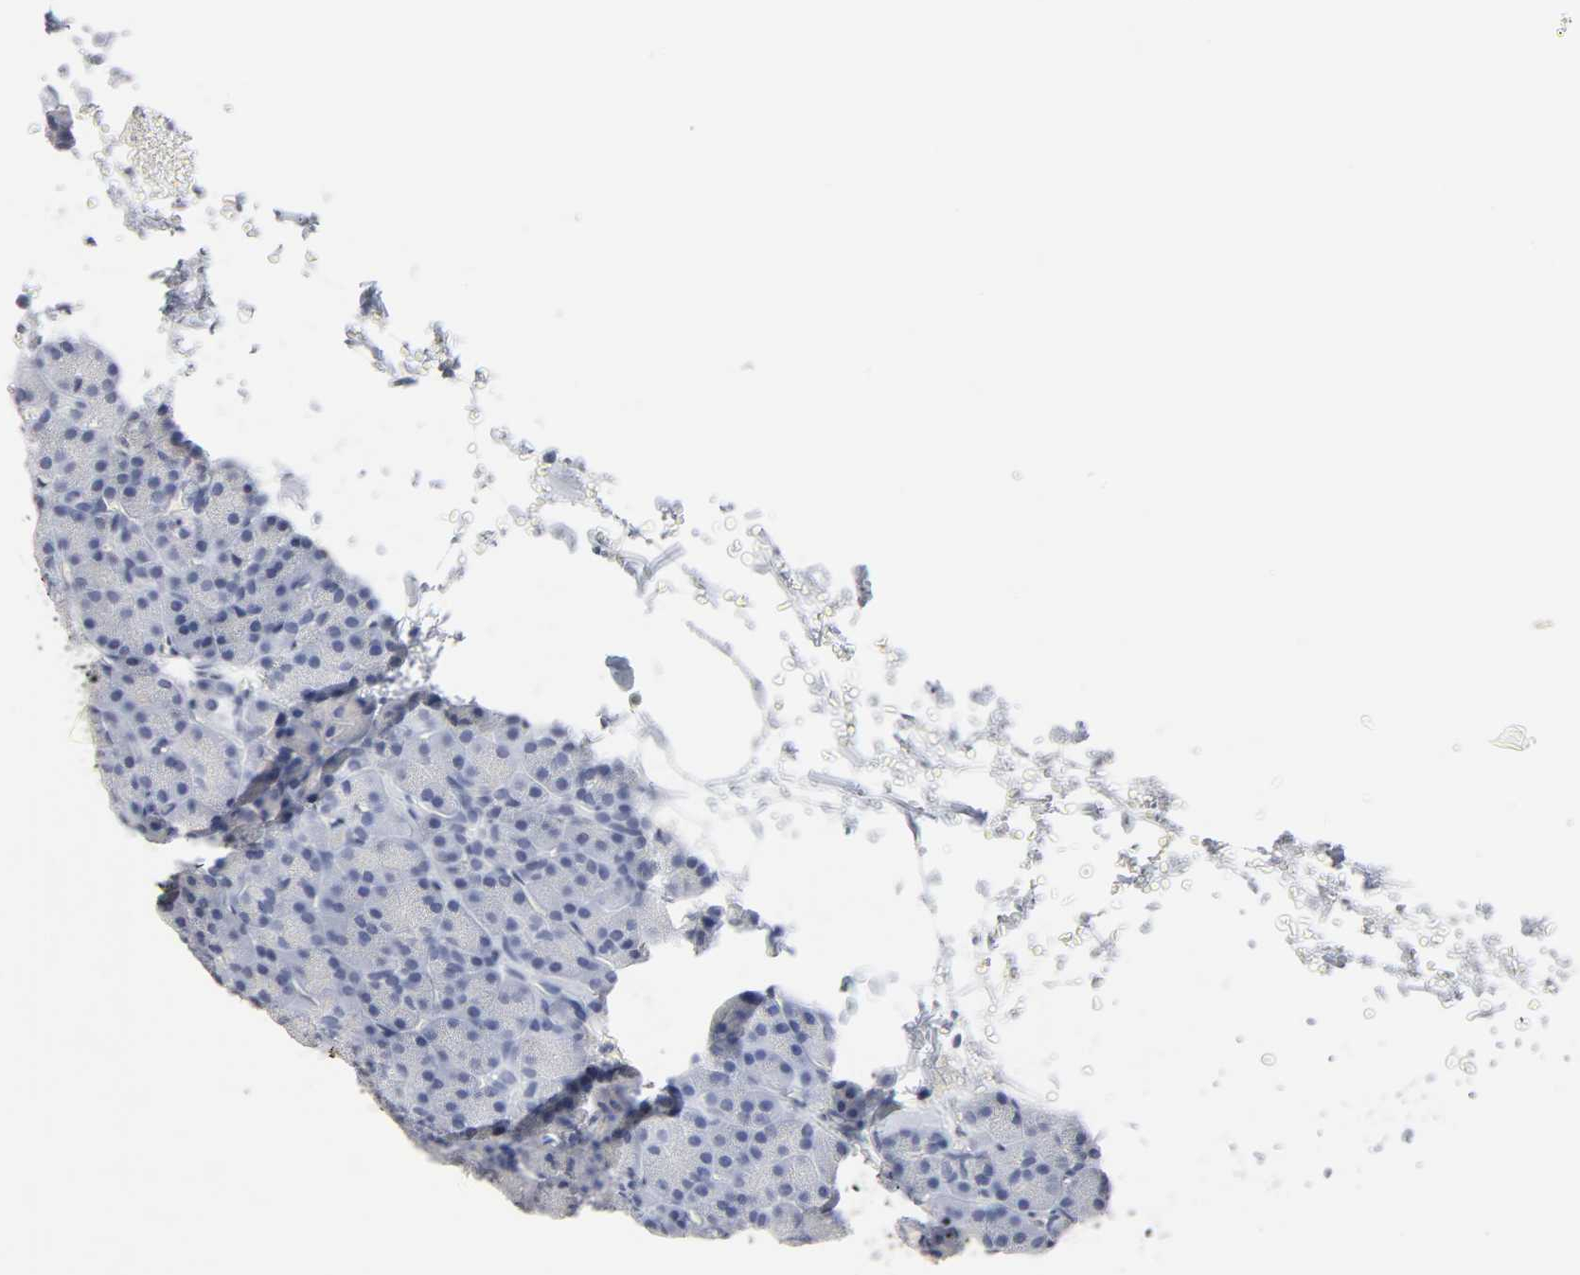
{"staining": {"intensity": "negative", "quantity": "none", "location": "none"}, "tissue": "pancreas", "cell_type": "Exocrine glandular cells", "image_type": "normal", "snomed": [{"axis": "morphology", "description": "Normal tissue, NOS"}, {"axis": "topography", "description": "Pancreas"}], "caption": "This is a histopathology image of immunohistochemistry (IHC) staining of normal pancreas, which shows no positivity in exocrine glandular cells.", "gene": "SLCO1B3", "patient": {"sex": "female", "age": 43}}